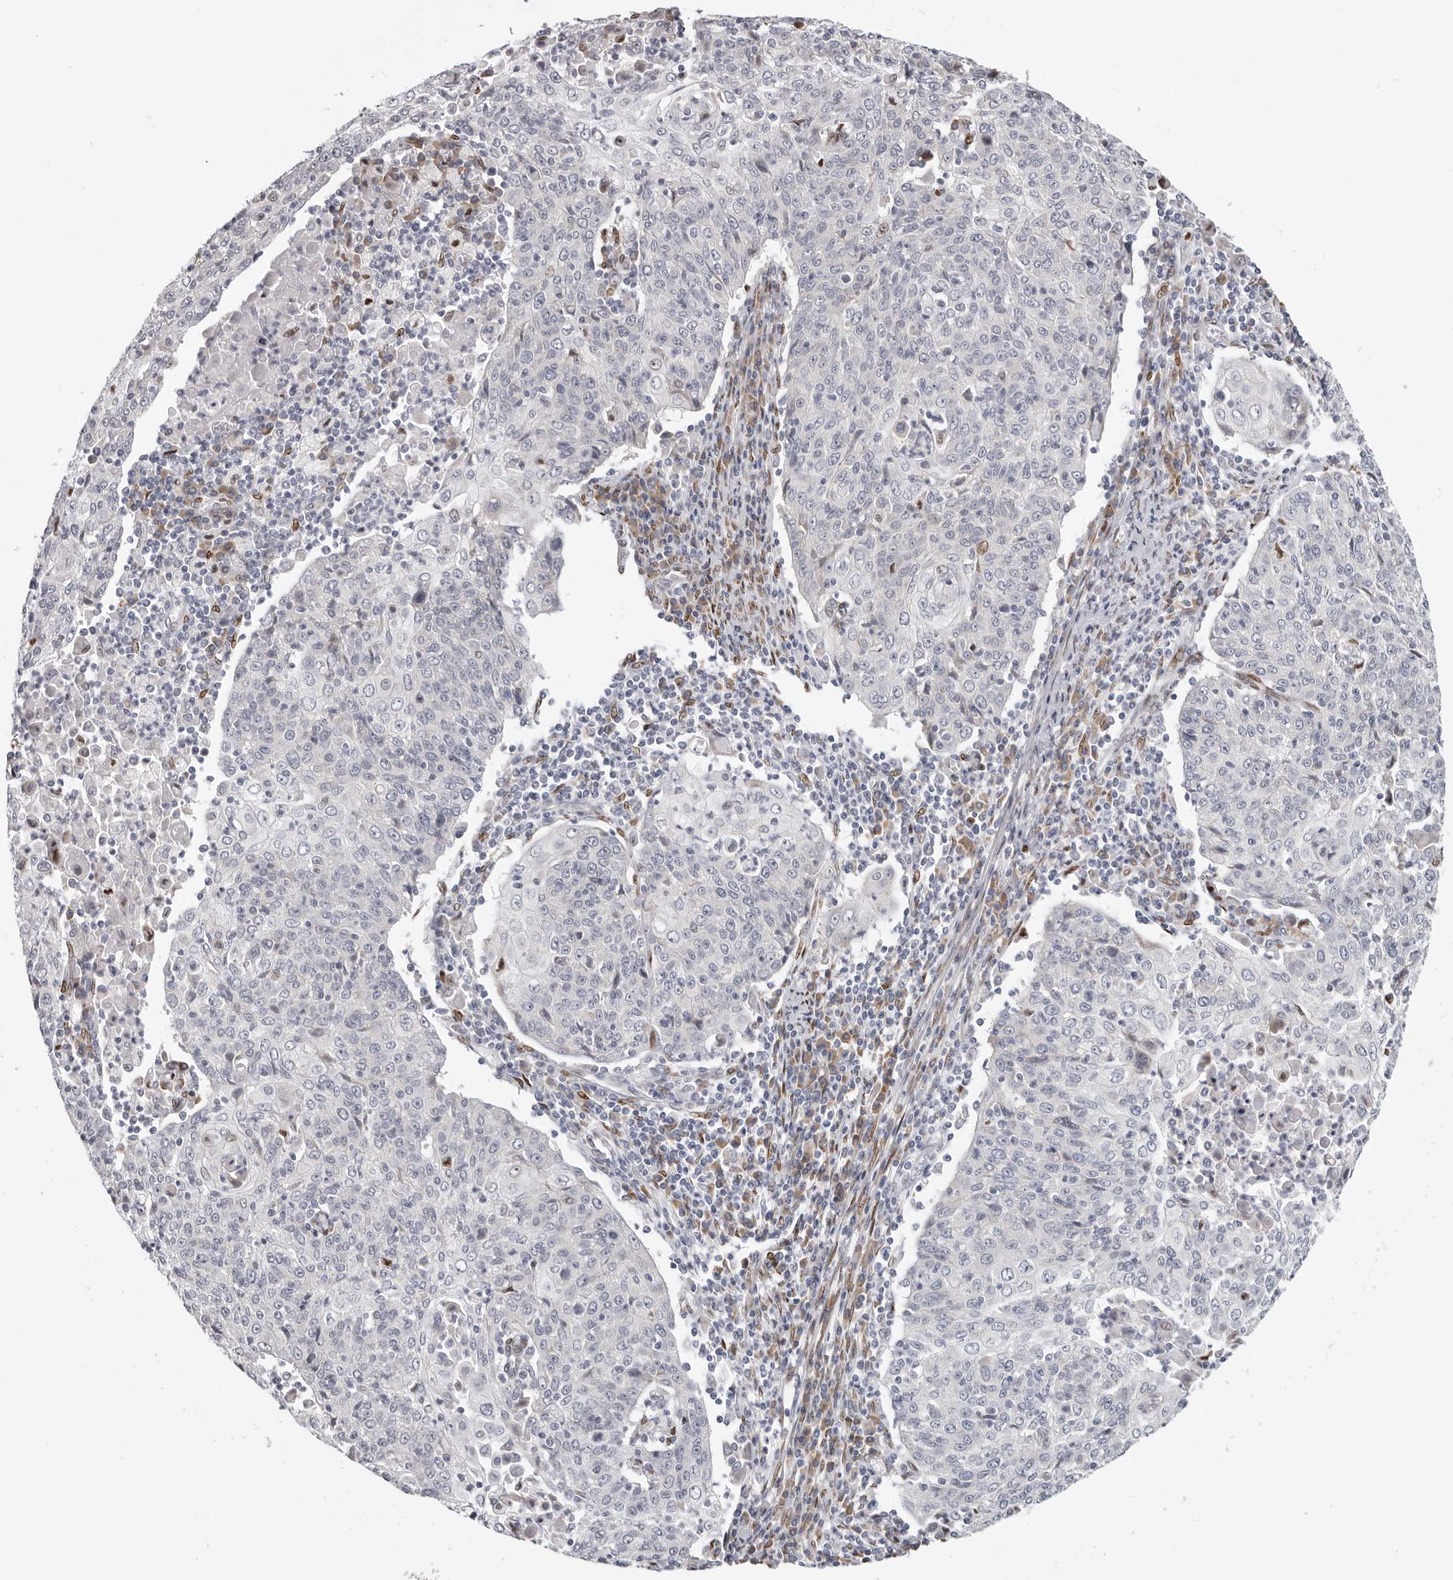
{"staining": {"intensity": "negative", "quantity": "none", "location": "none"}, "tissue": "cervical cancer", "cell_type": "Tumor cells", "image_type": "cancer", "snomed": [{"axis": "morphology", "description": "Squamous cell carcinoma, NOS"}, {"axis": "topography", "description": "Cervix"}], "caption": "Immunohistochemistry (IHC) histopathology image of neoplastic tissue: squamous cell carcinoma (cervical) stained with DAB (3,3'-diaminobenzidine) demonstrates no significant protein staining in tumor cells.", "gene": "SRP19", "patient": {"sex": "female", "age": 48}}